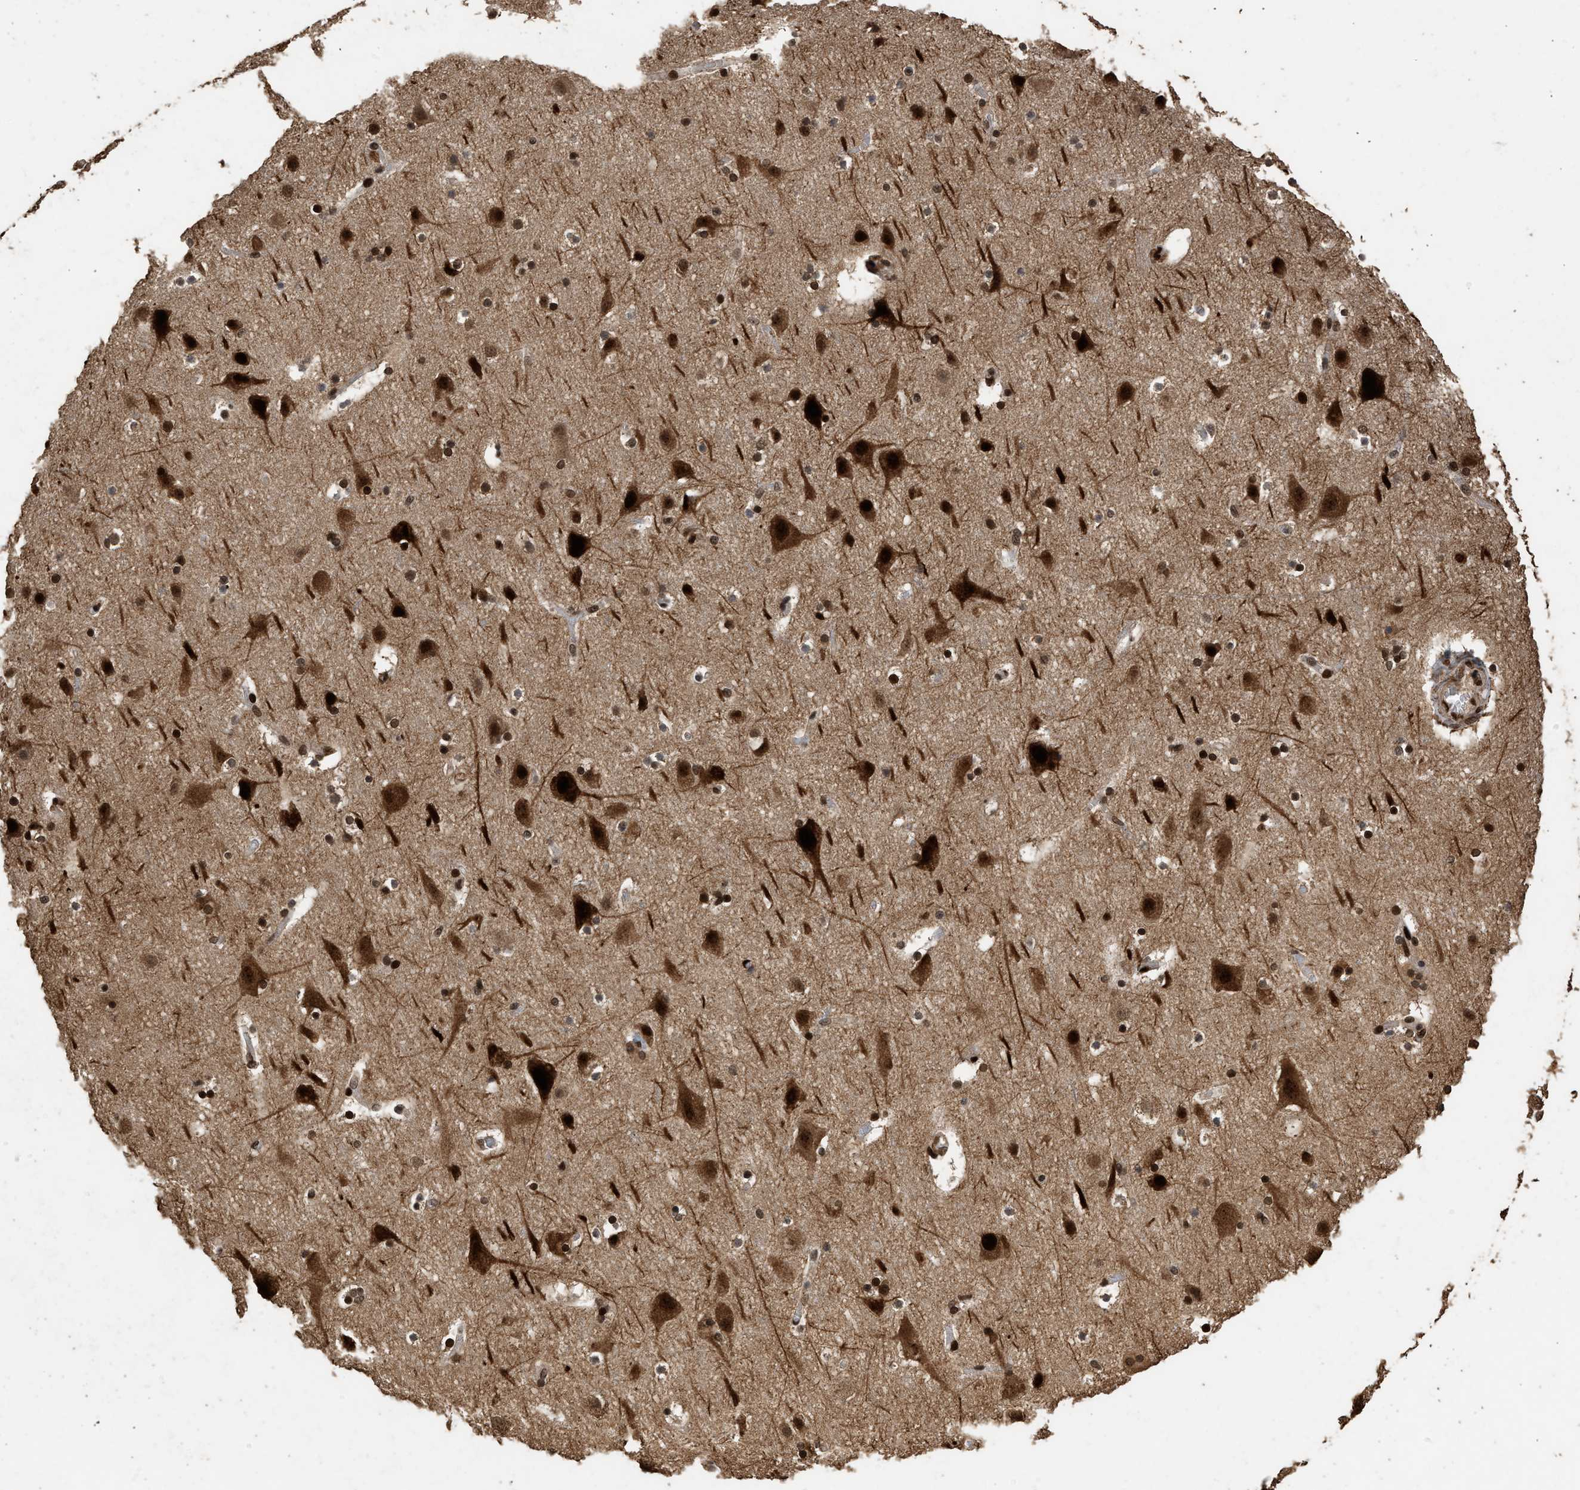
{"staining": {"intensity": "moderate", "quantity": ">75%", "location": "nuclear"}, "tissue": "cerebral cortex", "cell_type": "Endothelial cells", "image_type": "normal", "snomed": [{"axis": "morphology", "description": "Normal tissue, NOS"}, {"axis": "topography", "description": "Cerebral cortex"}], "caption": "Immunohistochemical staining of benign cerebral cortex displays moderate nuclear protein positivity in about >75% of endothelial cells.", "gene": "PPP4R3B", "patient": {"sex": "male", "age": 45}}